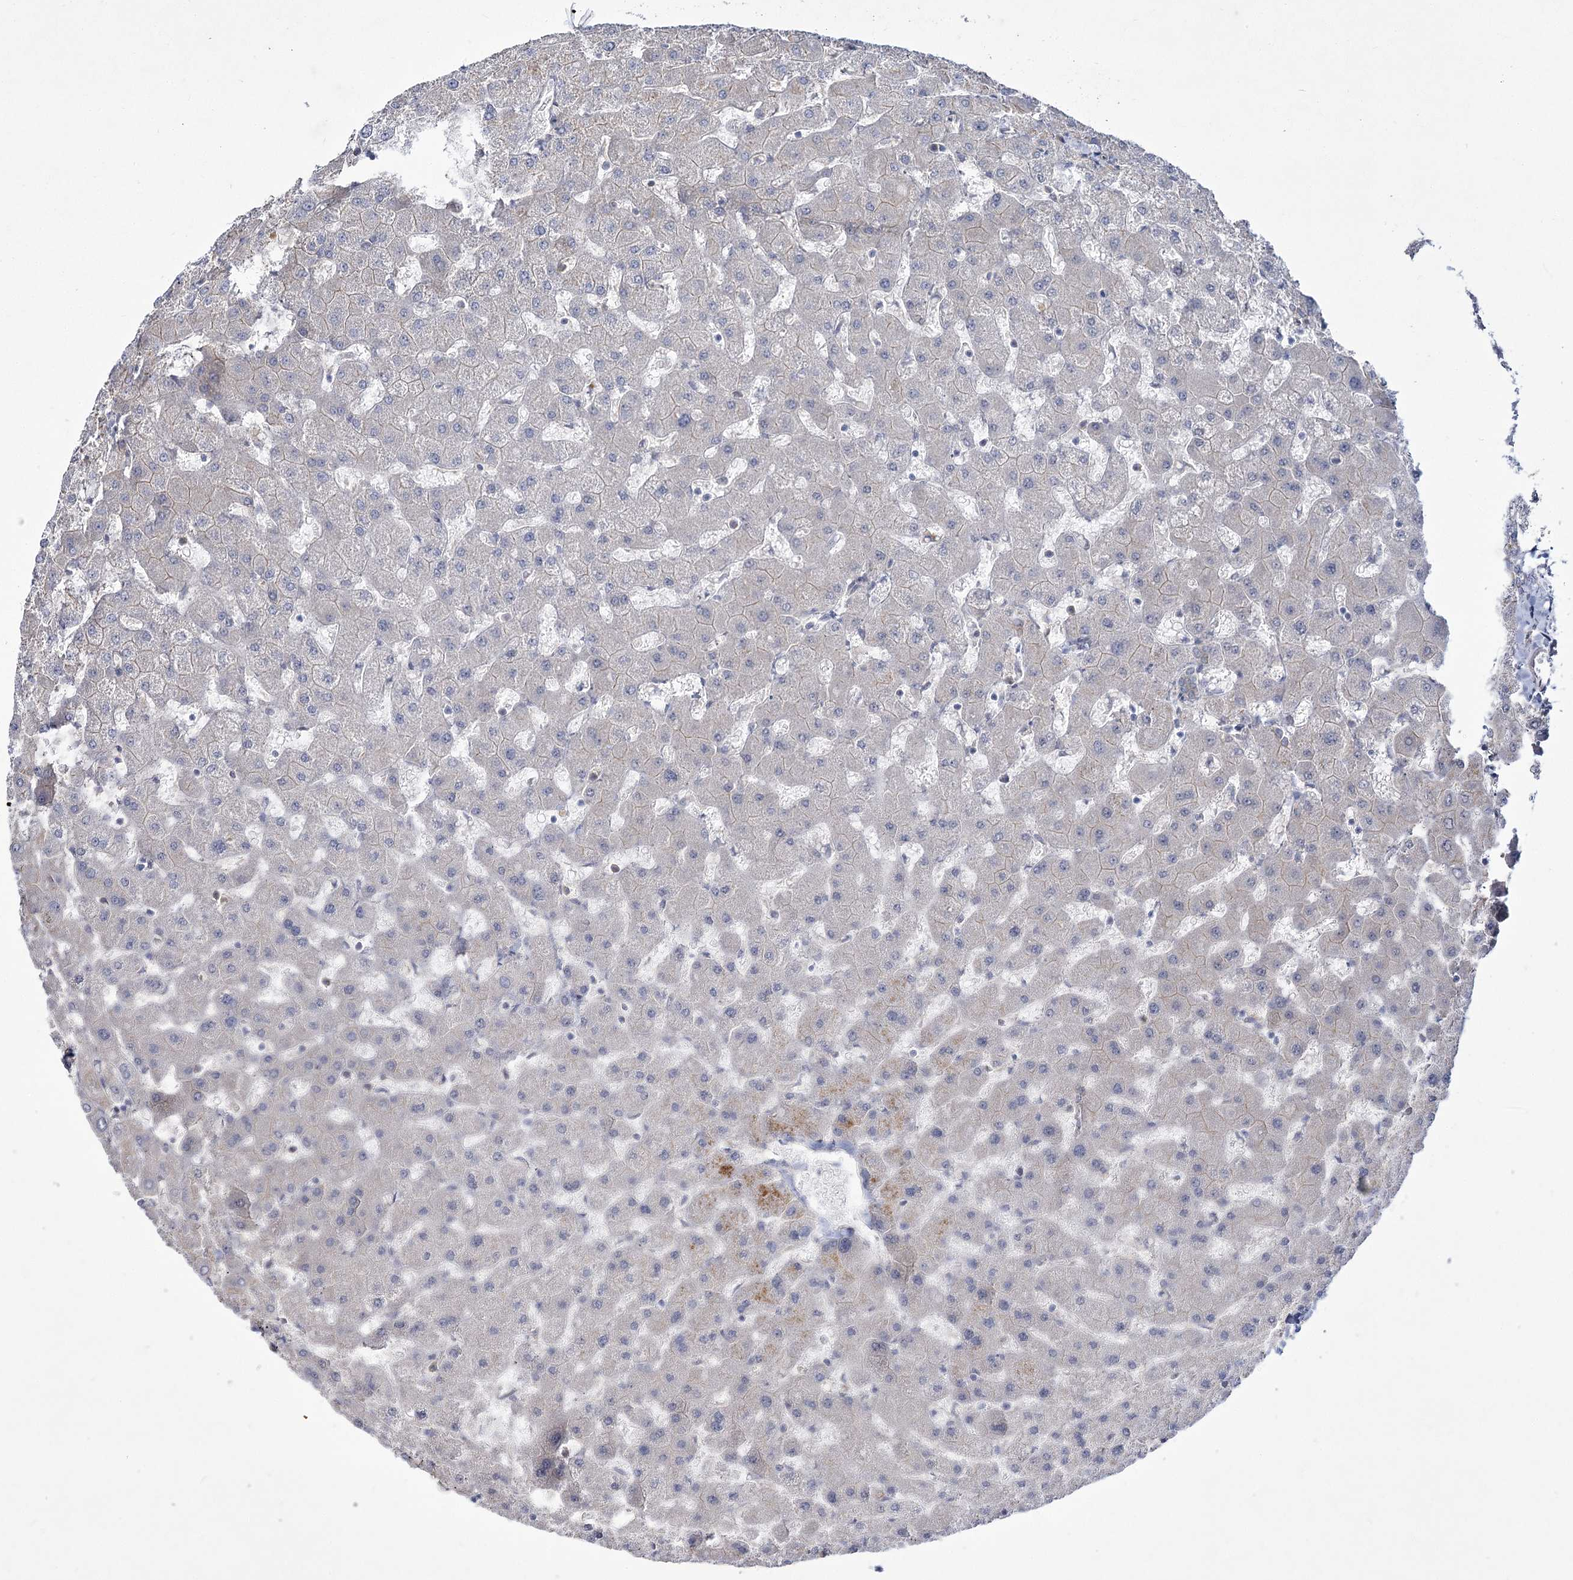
{"staining": {"intensity": "negative", "quantity": "none", "location": "none"}, "tissue": "liver", "cell_type": "Cholangiocytes", "image_type": "normal", "snomed": [{"axis": "morphology", "description": "Normal tissue, NOS"}, {"axis": "topography", "description": "Liver"}], "caption": "Immunohistochemistry micrograph of unremarkable human liver stained for a protein (brown), which exhibits no expression in cholangiocytes. (DAB immunohistochemistry (IHC), high magnification).", "gene": "SH3BP5L", "patient": {"sex": "female", "age": 63}}